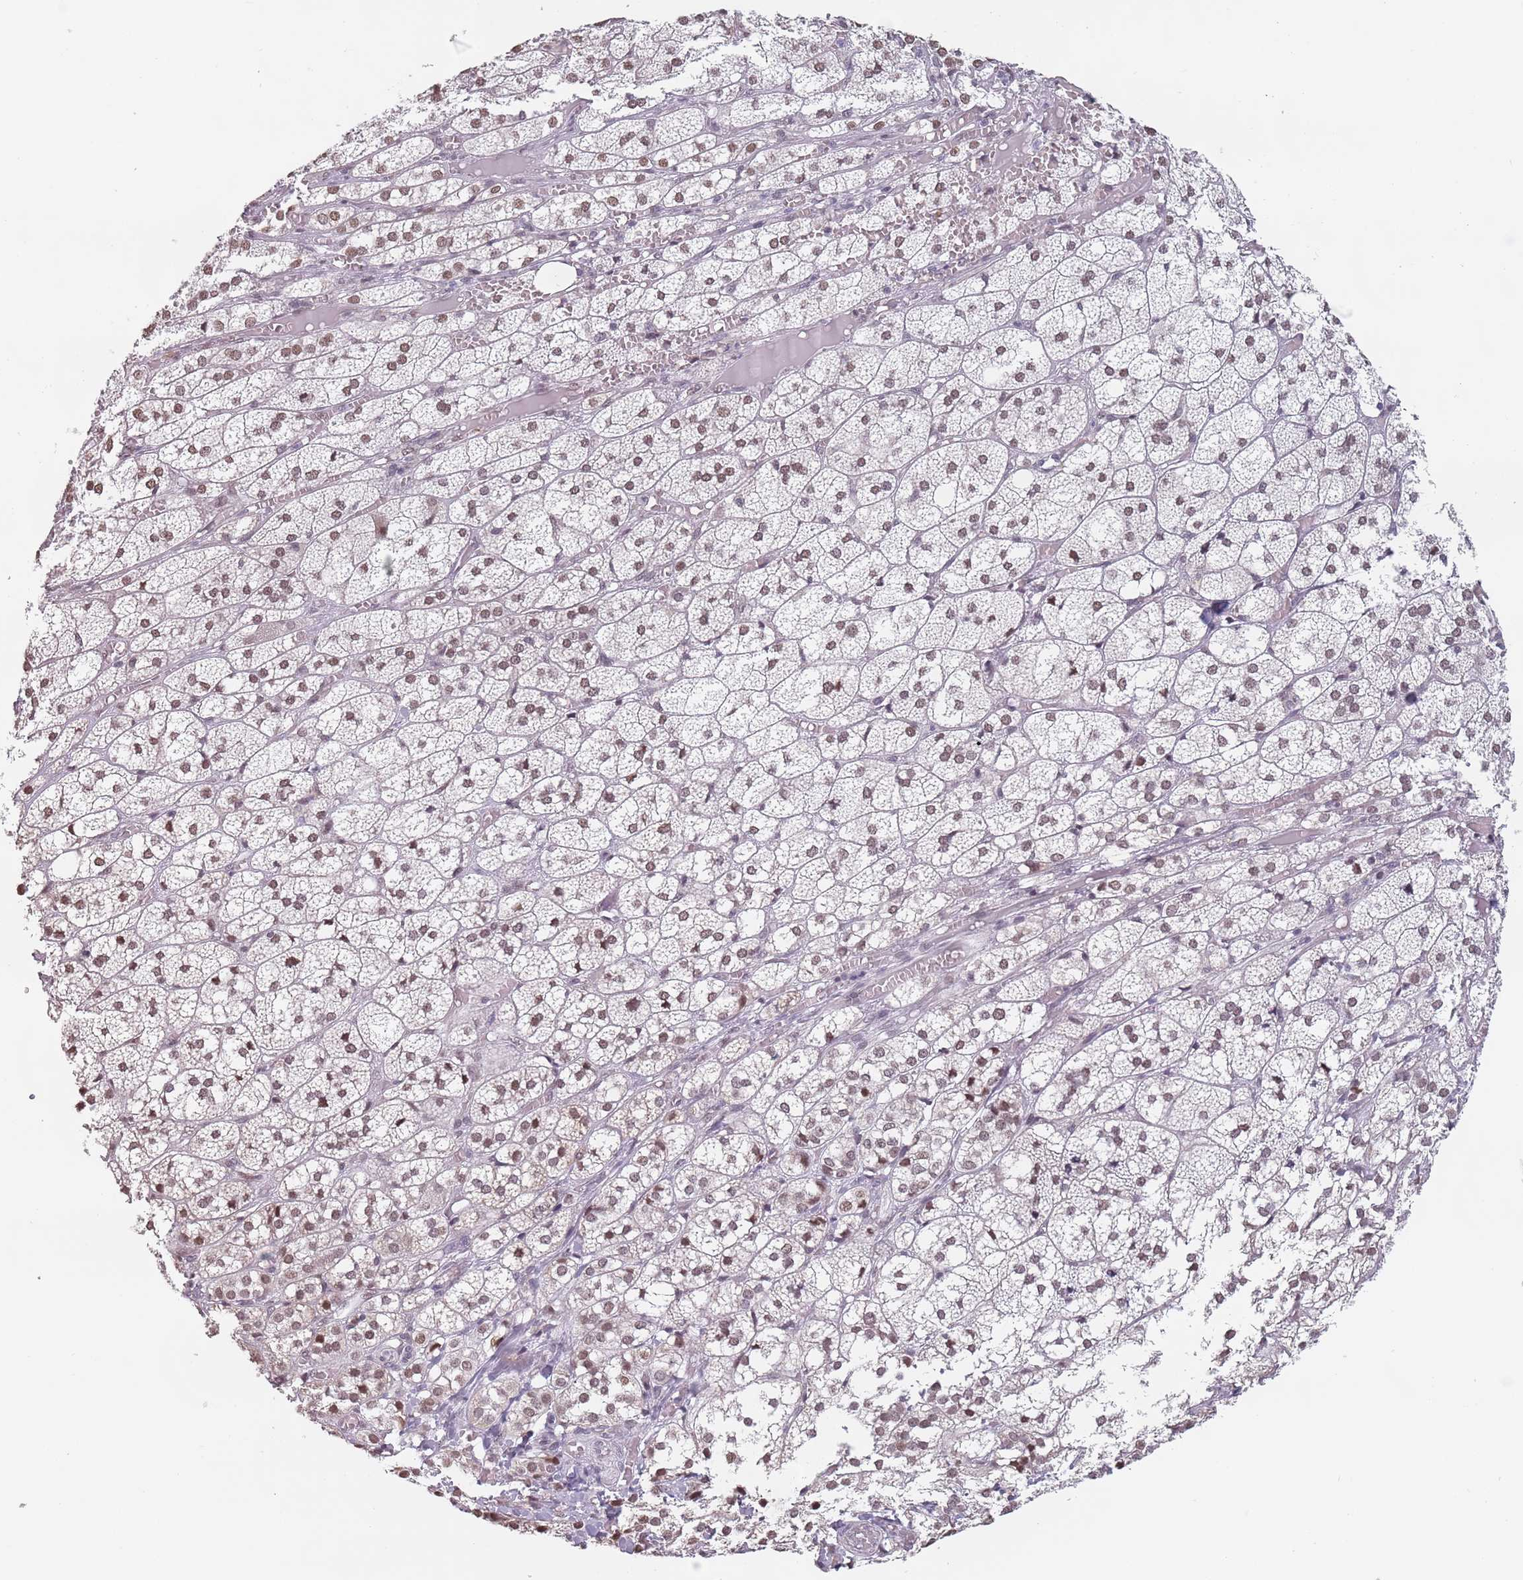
{"staining": {"intensity": "moderate", "quantity": ">75%", "location": "nuclear"}, "tissue": "adrenal gland", "cell_type": "Glandular cells", "image_type": "normal", "snomed": [{"axis": "morphology", "description": "Normal tissue, NOS"}, {"axis": "topography", "description": "Adrenal gland"}], "caption": "Protein expression analysis of normal human adrenal gland reveals moderate nuclear positivity in approximately >75% of glandular cells. The protein of interest is stained brown, and the nuclei are stained in blue (DAB (3,3'-diaminobenzidine) IHC with brightfield microscopy, high magnification).", "gene": "PTCHD1", "patient": {"sex": "female", "age": 61}}